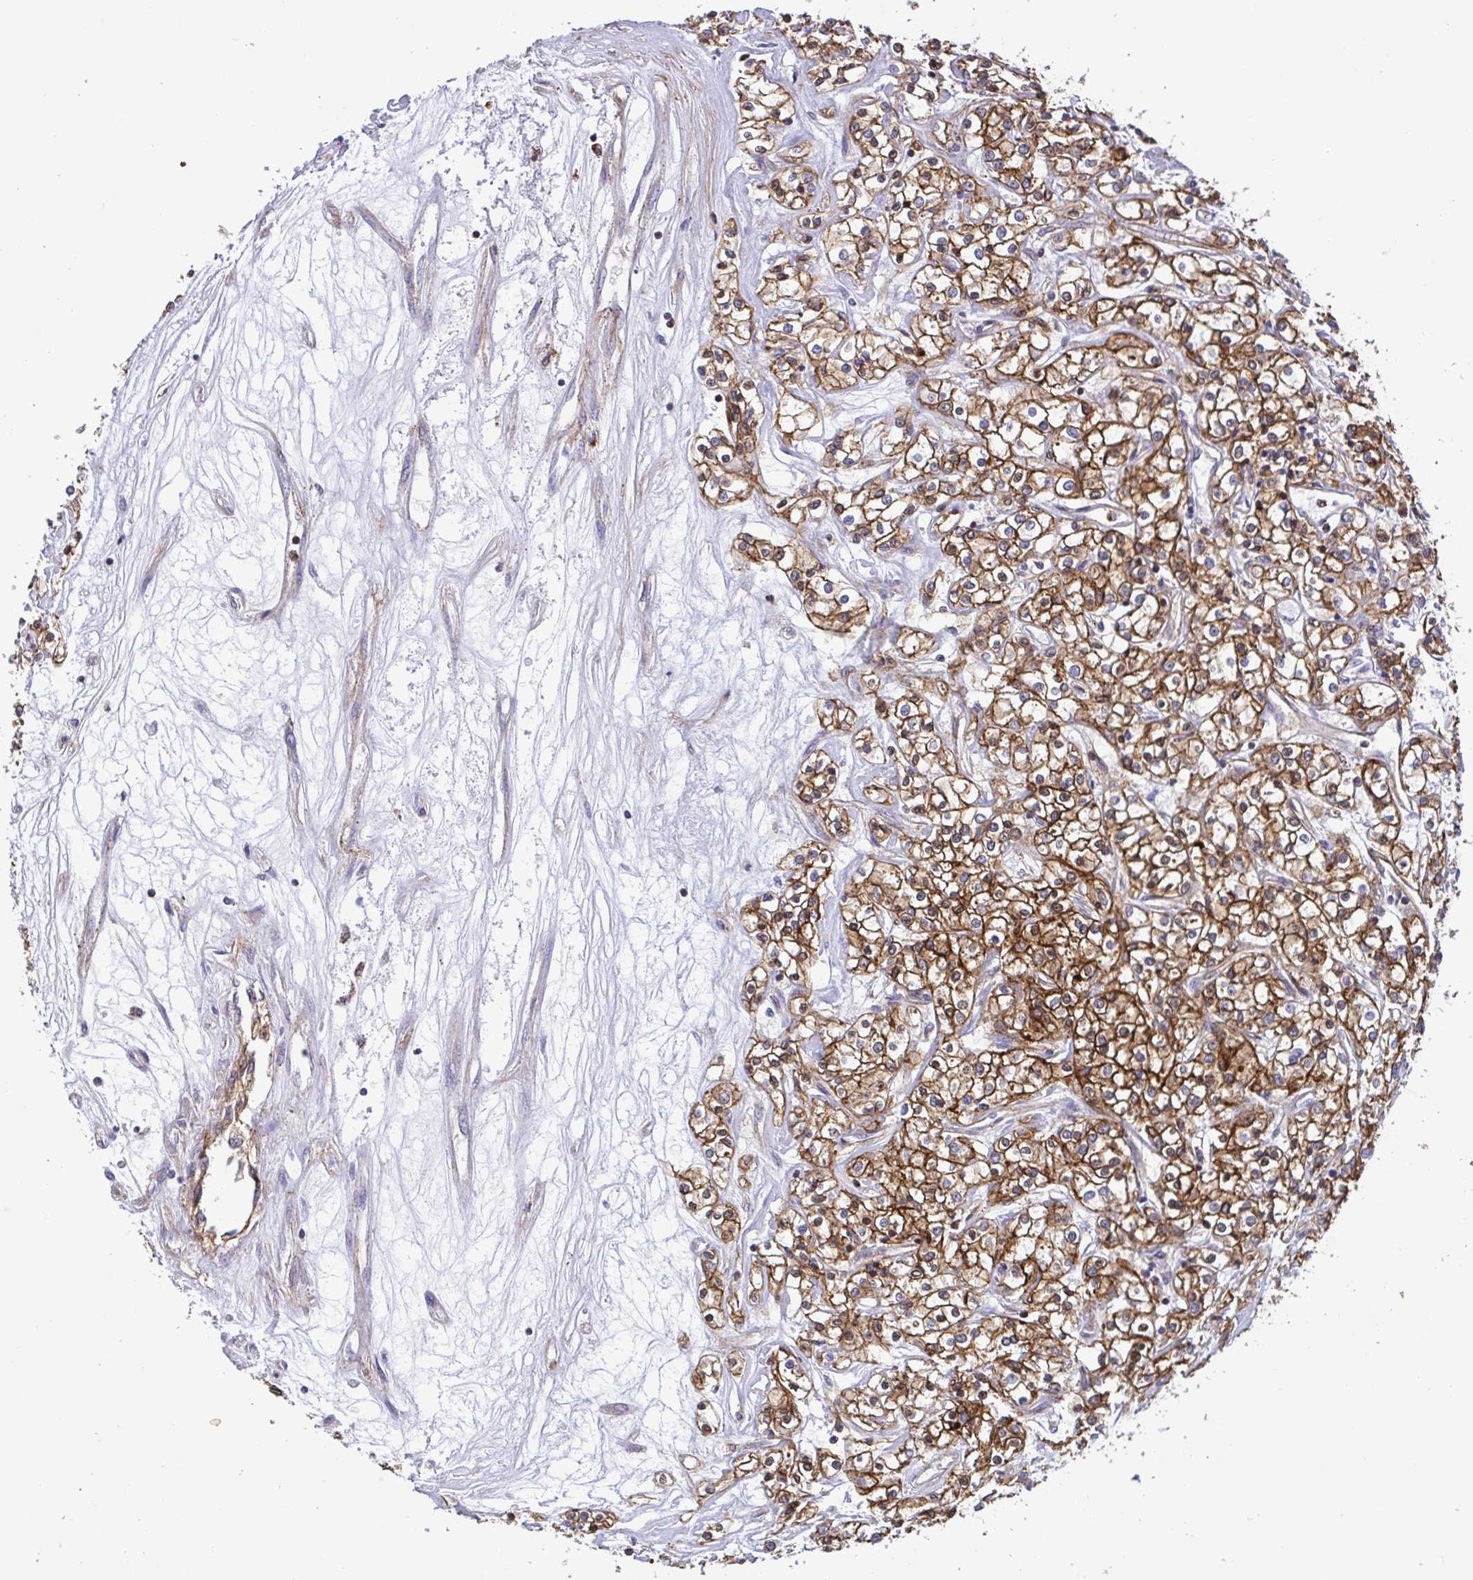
{"staining": {"intensity": "moderate", "quantity": ">75%", "location": "cytoplasmic/membranous"}, "tissue": "renal cancer", "cell_type": "Tumor cells", "image_type": "cancer", "snomed": [{"axis": "morphology", "description": "Adenocarcinoma, NOS"}, {"axis": "topography", "description": "Kidney"}], "caption": "Renal adenocarcinoma was stained to show a protein in brown. There is medium levels of moderate cytoplasmic/membranous staining in about >75% of tumor cells. The staining is performed using DAB brown chromogen to label protein expression. The nuclei are counter-stained blue using hematoxylin.", "gene": "CHMP1B", "patient": {"sex": "female", "age": 59}}